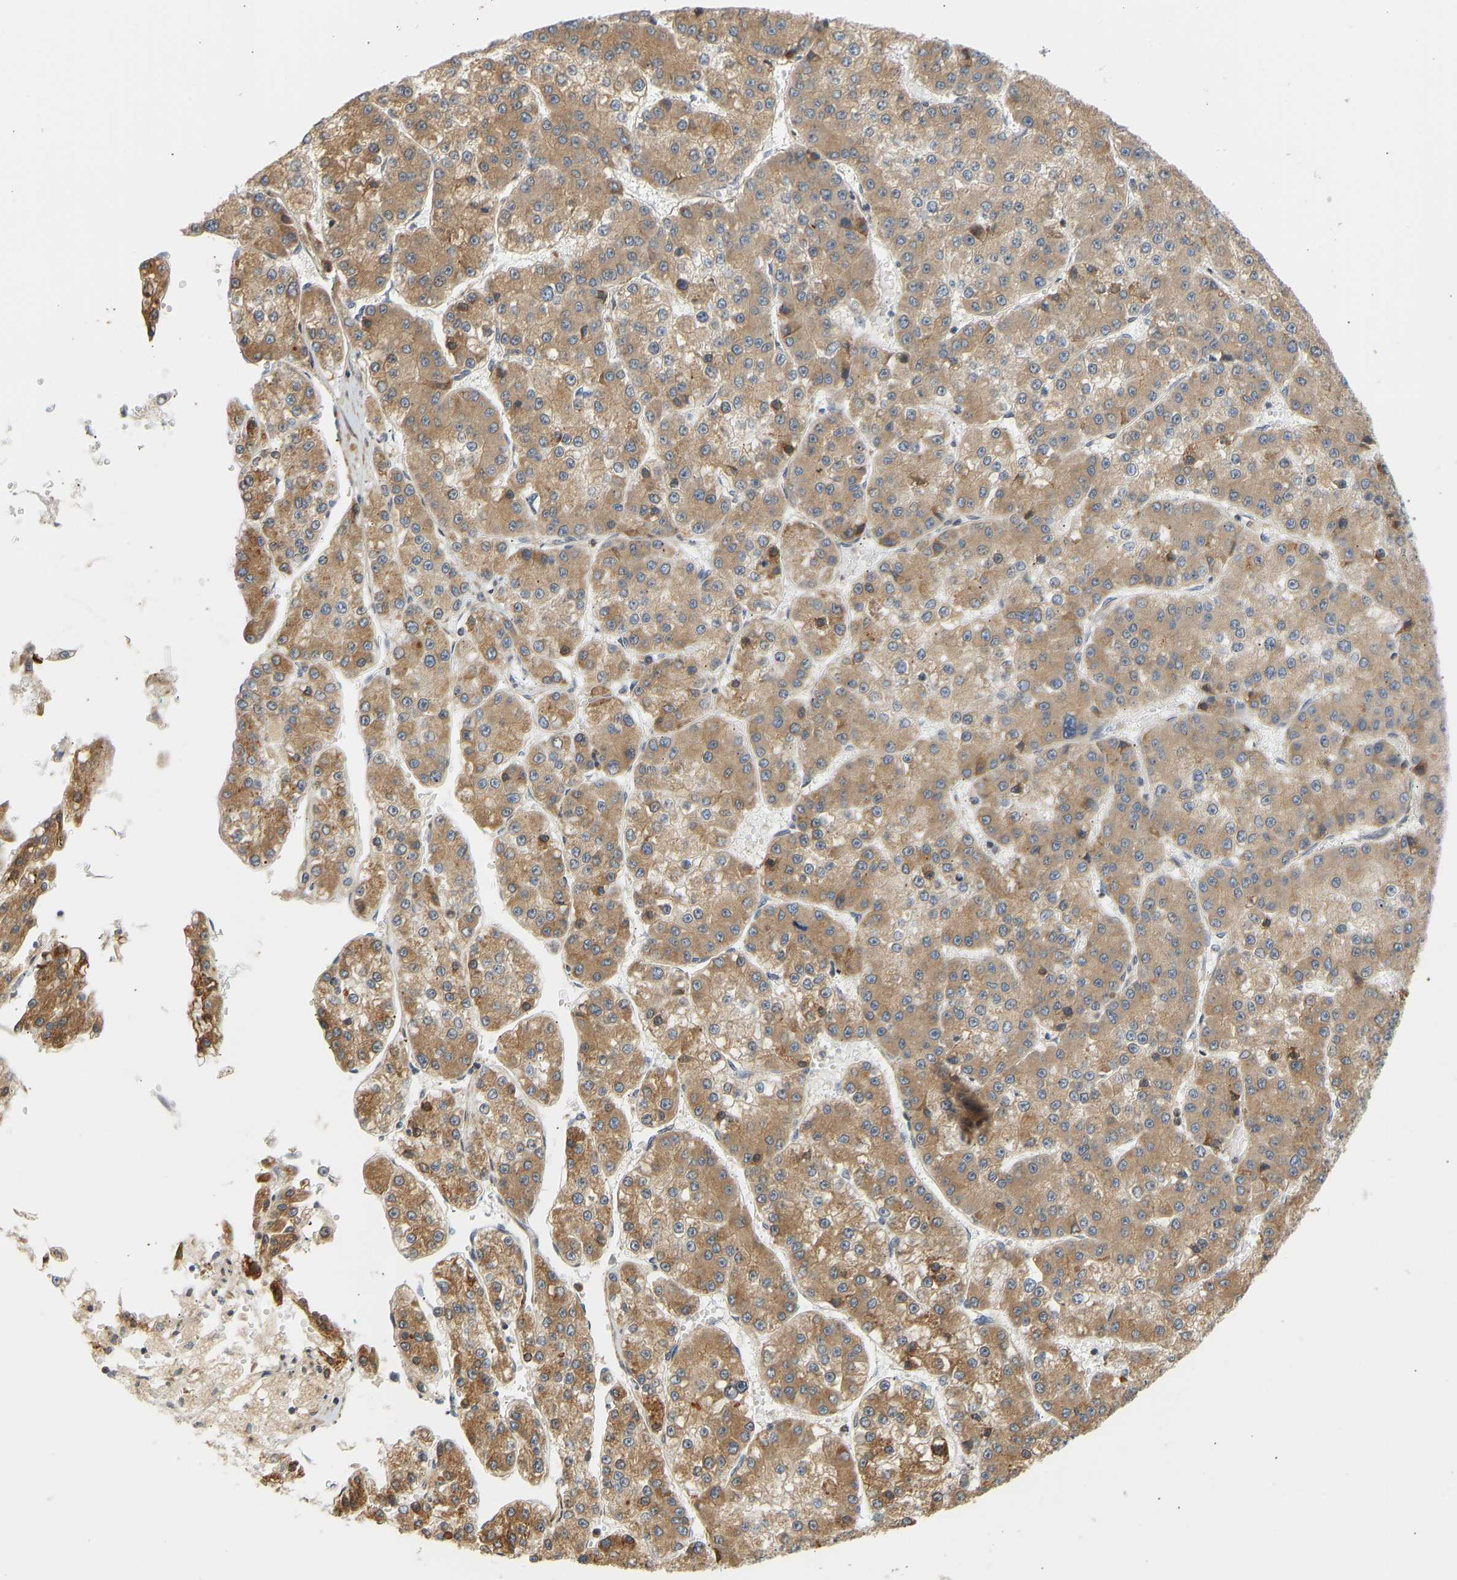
{"staining": {"intensity": "moderate", "quantity": ">75%", "location": "cytoplasmic/membranous"}, "tissue": "liver cancer", "cell_type": "Tumor cells", "image_type": "cancer", "snomed": [{"axis": "morphology", "description": "Carcinoma, Hepatocellular, NOS"}, {"axis": "topography", "description": "Liver"}], "caption": "Immunohistochemistry (IHC) (DAB) staining of liver hepatocellular carcinoma displays moderate cytoplasmic/membranous protein positivity in about >75% of tumor cells.", "gene": "CEP57", "patient": {"sex": "female", "age": 73}}